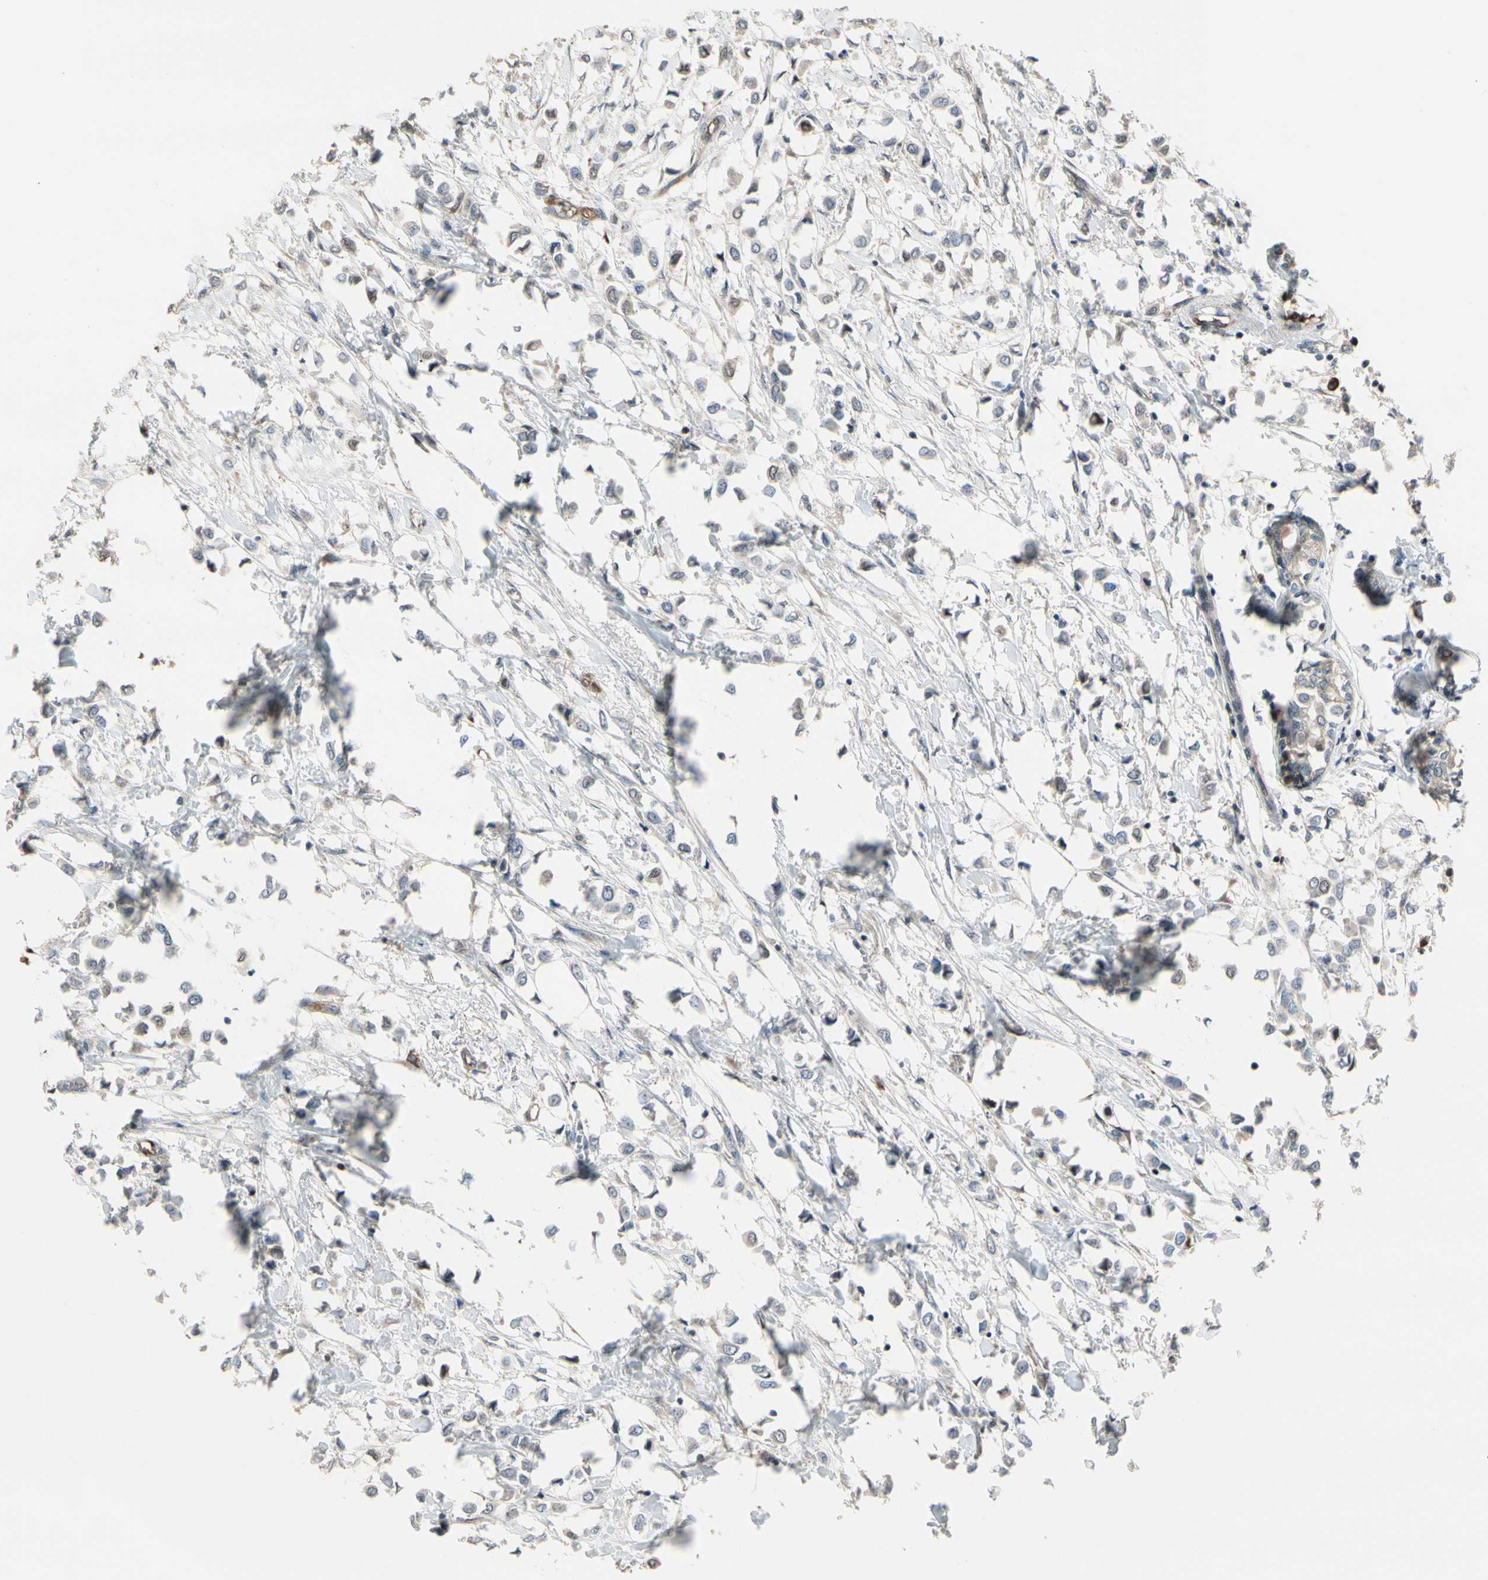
{"staining": {"intensity": "weak", "quantity": "<25%", "location": "cytoplasmic/membranous"}, "tissue": "breast cancer", "cell_type": "Tumor cells", "image_type": "cancer", "snomed": [{"axis": "morphology", "description": "Lobular carcinoma"}, {"axis": "topography", "description": "Breast"}], "caption": "Photomicrograph shows no significant protein staining in tumor cells of breast cancer (lobular carcinoma). (DAB (3,3'-diaminobenzidine) immunohistochemistry visualized using brightfield microscopy, high magnification).", "gene": "SNX29", "patient": {"sex": "female", "age": 51}}